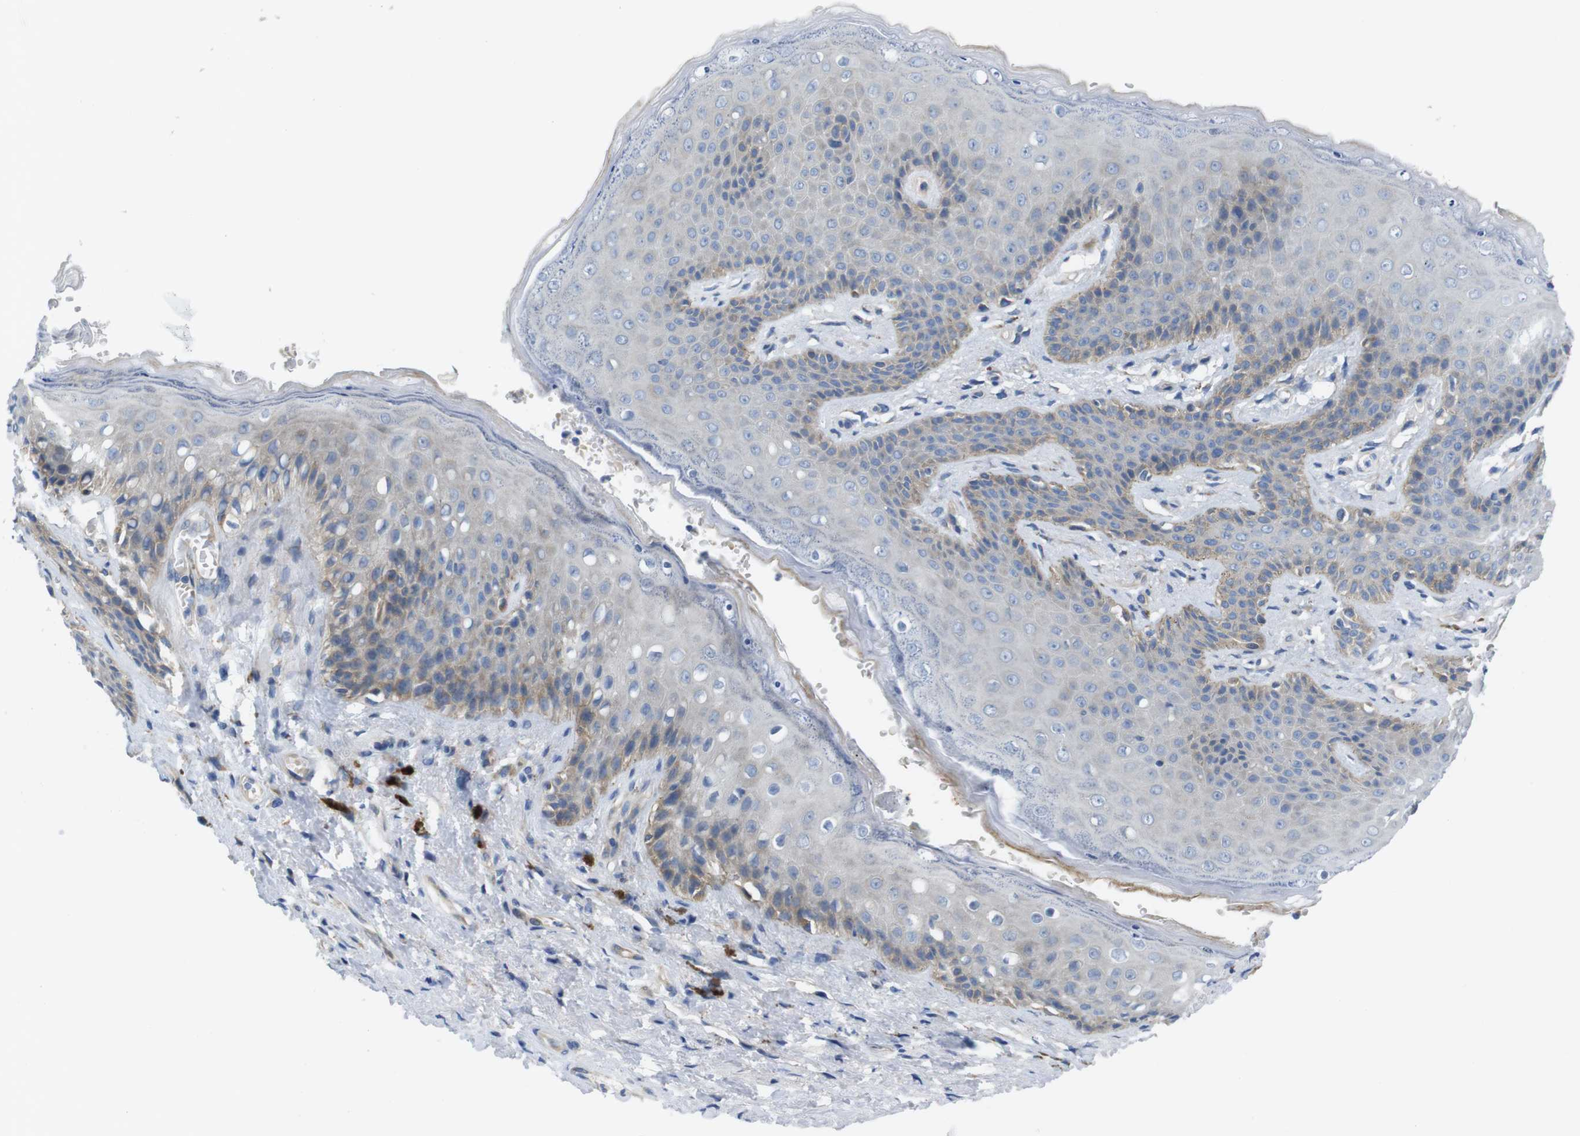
{"staining": {"intensity": "weak", "quantity": "25%-75%", "location": "cytoplasmic/membranous"}, "tissue": "skin", "cell_type": "Epidermal cells", "image_type": "normal", "snomed": [{"axis": "morphology", "description": "Normal tissue, NOS"}, {"axis": "topography", "description": "Anal"}], "caption": "An image of human skin stained for a protein shows weak cytoplasmic/membranous brown staining in epidermal cells.", "gene": "TMEM234", "patient": {"sex": "female", "age": 46}}